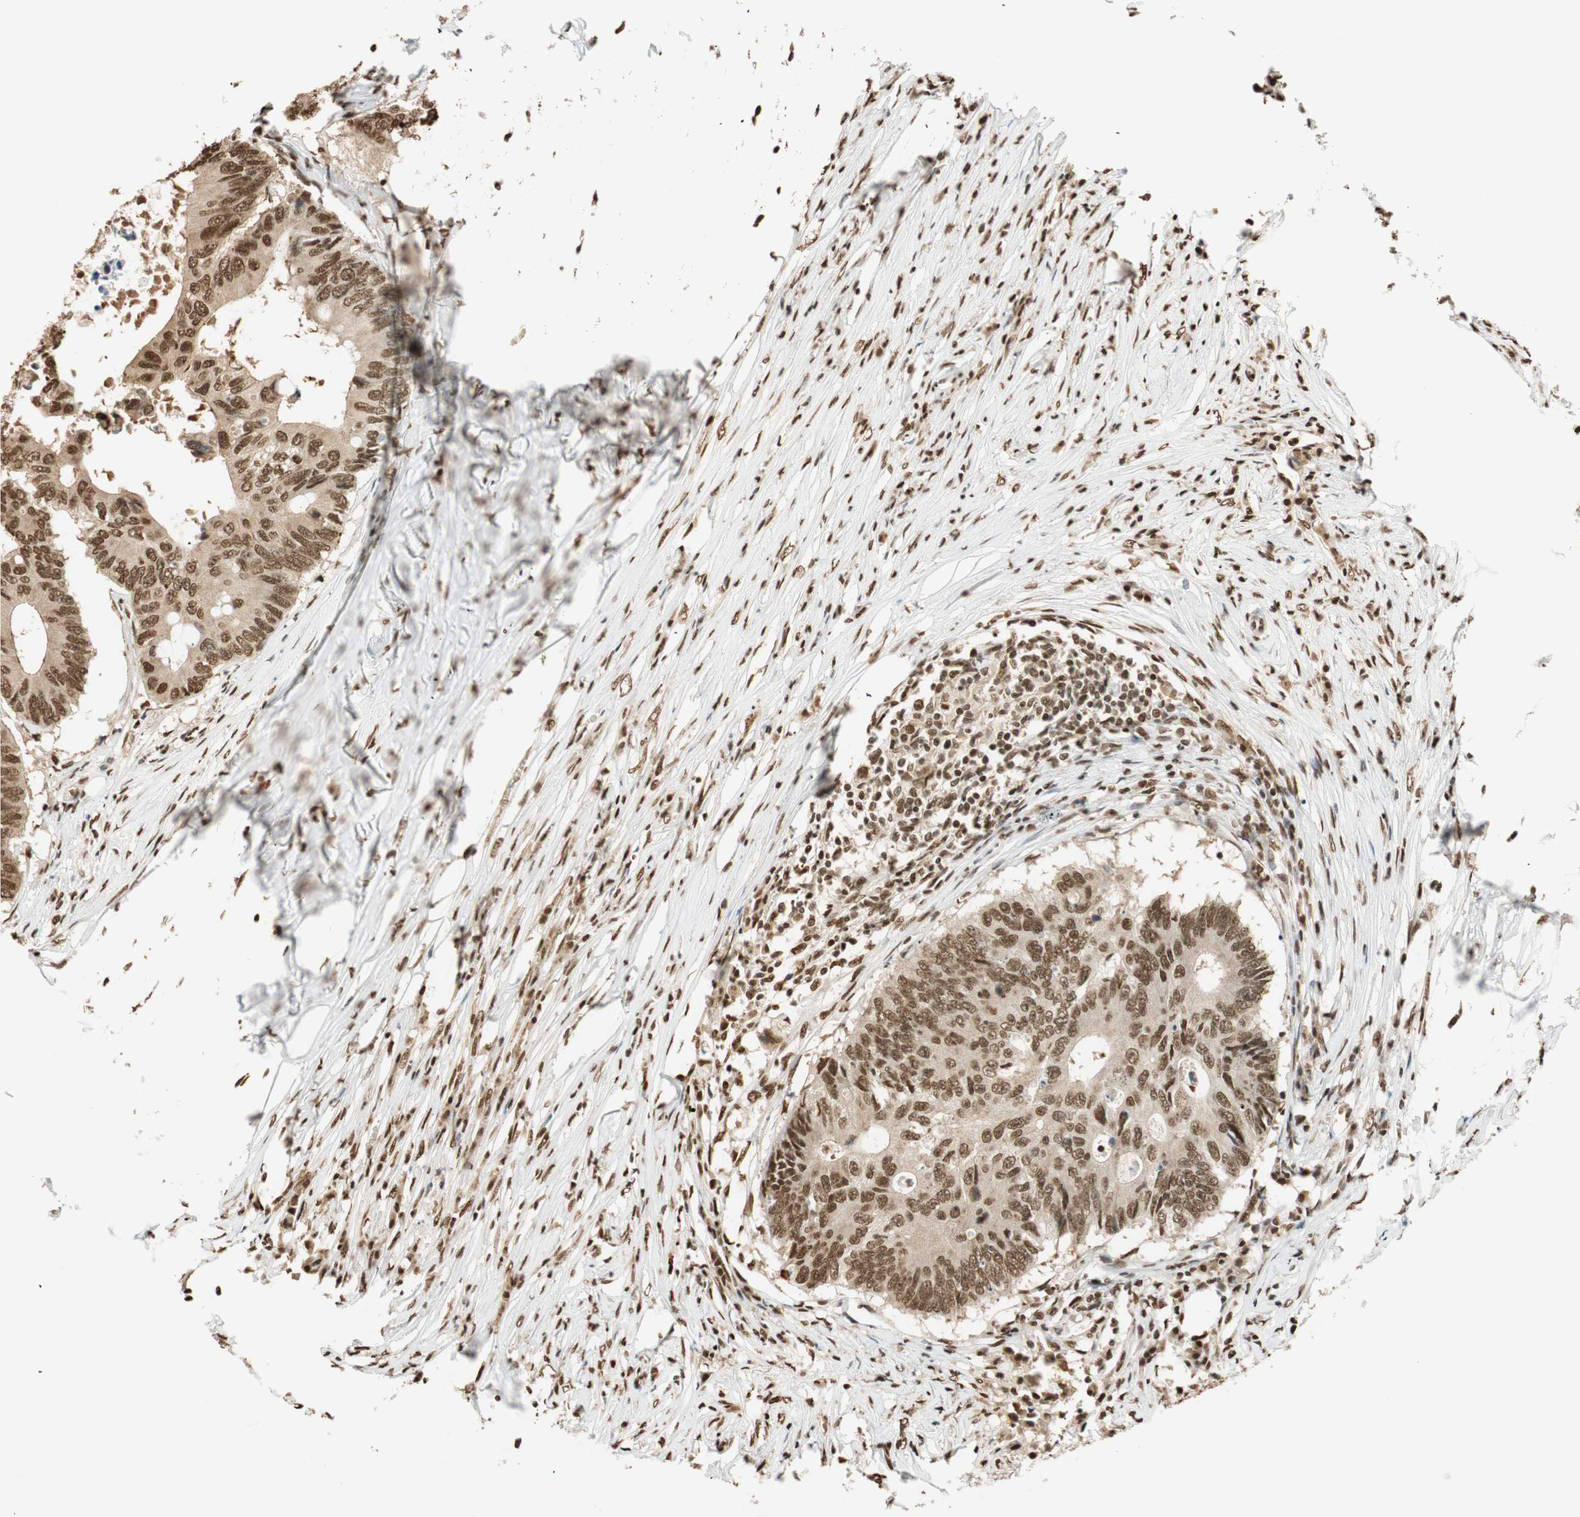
{"staining": {"intensity": "strong", "quantity": ">75%", "location": "nuclear"}, "tissue": "colorectal cancer", "cell_type": "Tumor cells", "image_type": "cancer", "snomed": [{"axis": "morphology", "description": "Adenocarcinoma, NOS"}, {"axis": "topography", "description": "Colon"}], "caption": "Human colorectal cancer stained with a brown dye displays strong nuclear positive expression in about >75% of tumor cells.", "gene": "FANCG", "patient": {"sex": "male", "age": 71}}